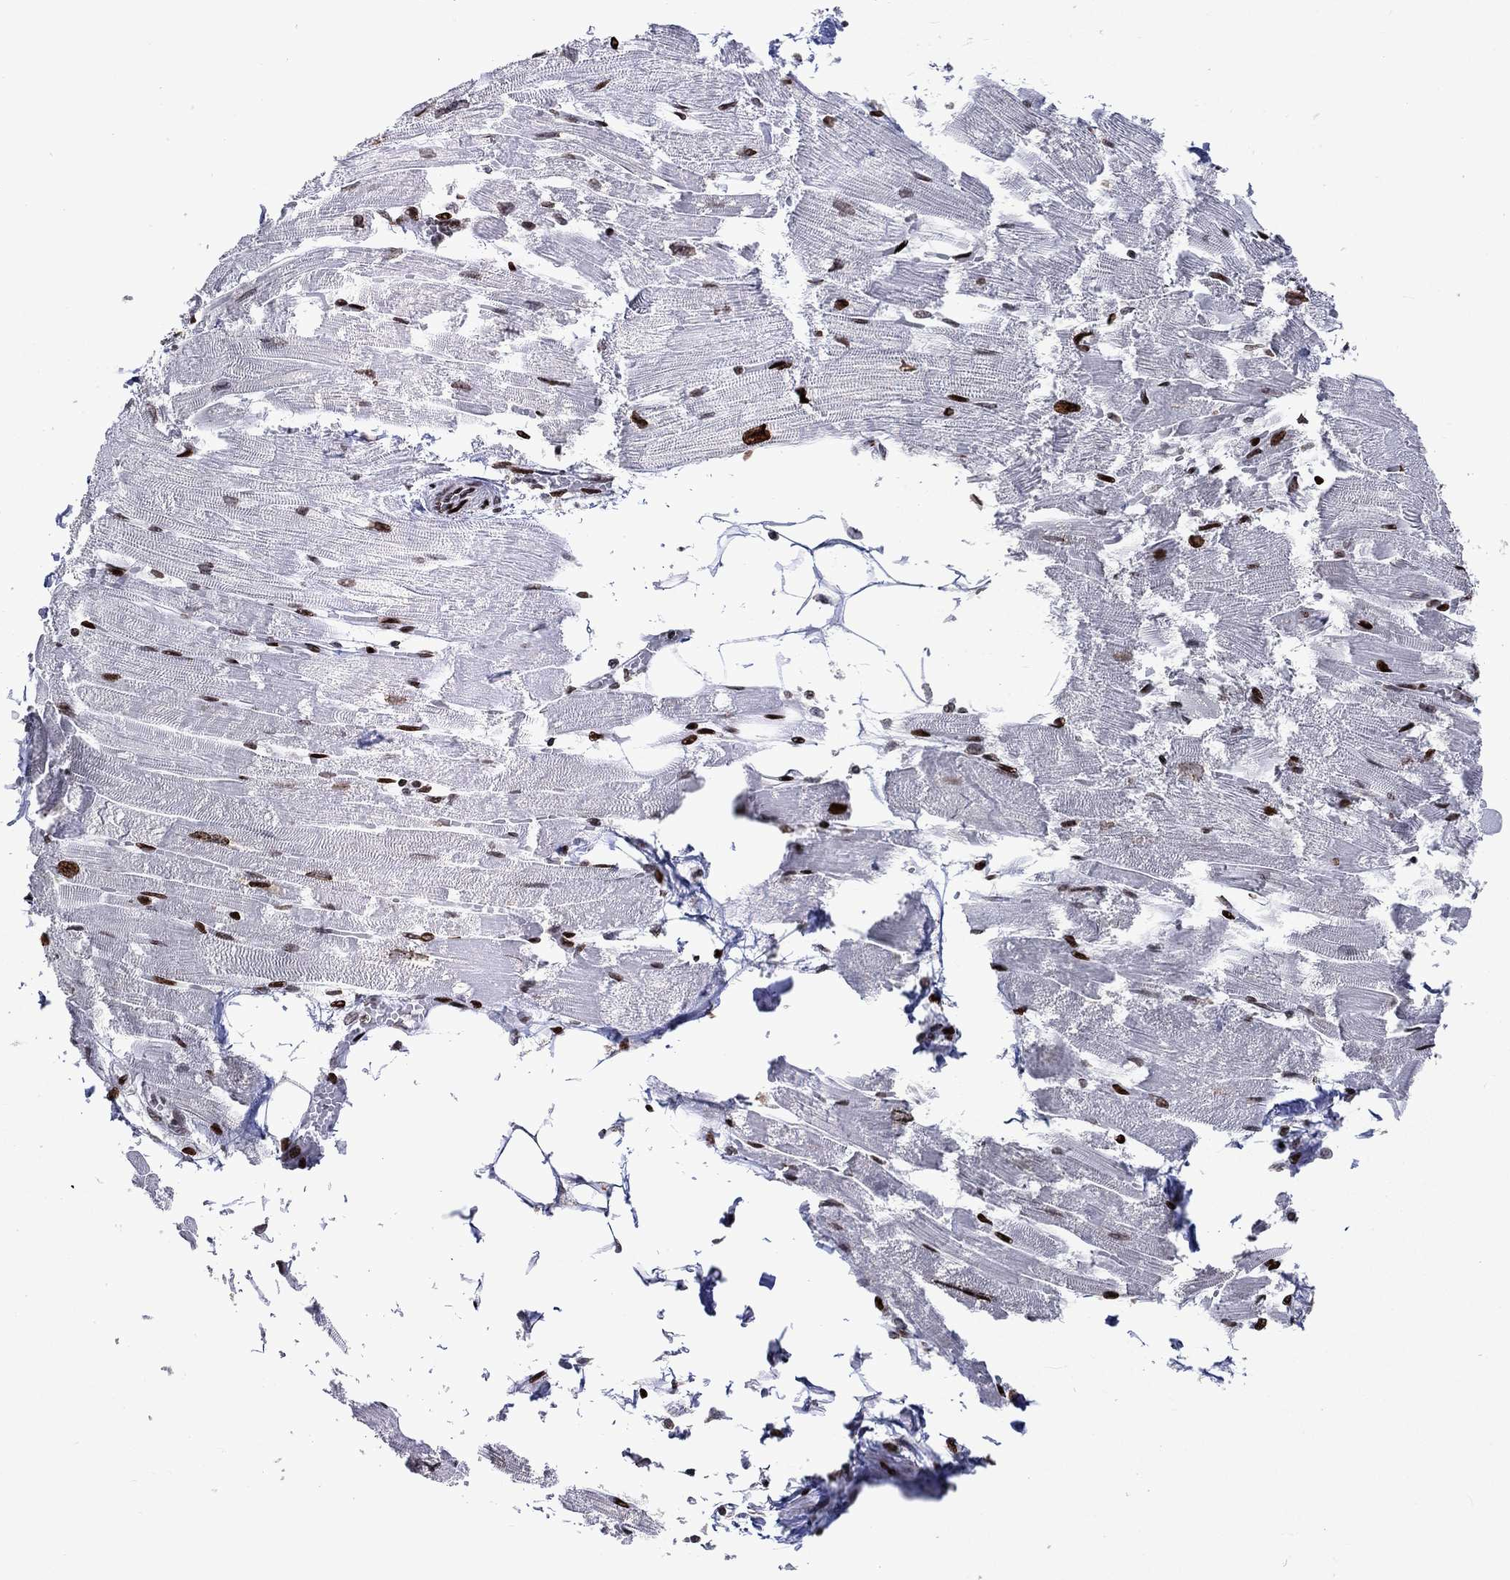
{"staining": {"intensity": "strong", "quantity": "<25%", "location": "nuclear"}, "tissue": "heart muscle", "cell_type": "Cardiomyocytes", "image_type": "normal", "snomed": [{"axis": "morphology", "description": "Normal tissue, NOS"}, {"axis": "topography", "description": "Heart"}], "caption": "About <25% of cardiomyocytes in unremarkable human heart muscle demonstrate strong nuclear protein expression as visualized by brown immunohistochemical staining.", "gene": "SRSF3", "patient": {"sex": "female", "age": 52}}